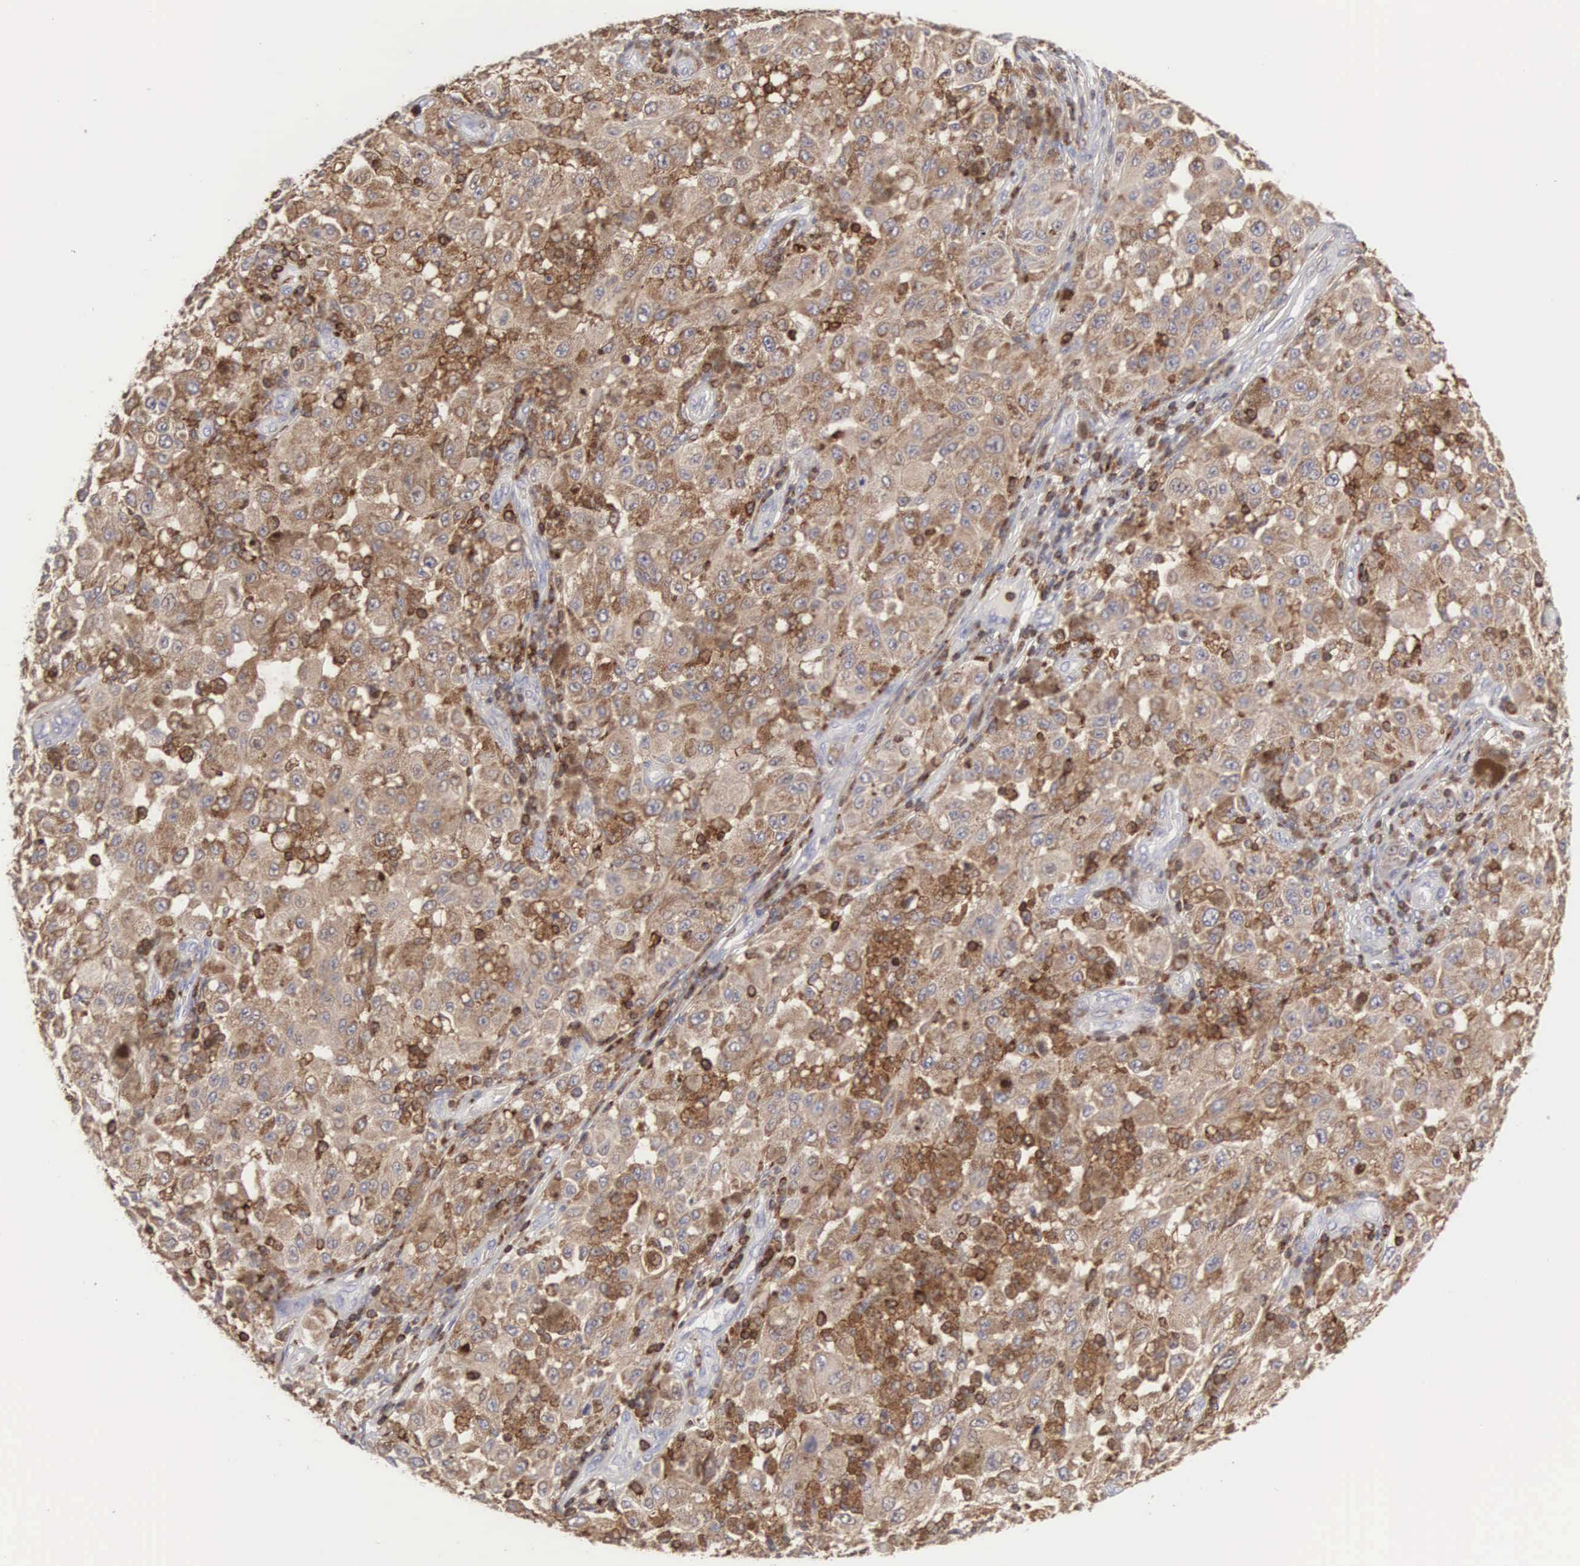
{"staining": {"intensity": "moderate", "quantity": ">75%", "location": "cytoplasmic/membranous"}, "tissue": "melanoma", "cell_type": "Tumor cells", "image_type": "cancer", "snomed": [{"axis": "morphology", "description": "Malignant melanoma, NOS"}, {"axis": "topography", "description": "Skin"}], "caption": "Tumor cells demonstrate medium levels of moderate cytoplasmic/membranous expression in approximately >75% of cells in human melanoma. Immunohistochemistry stains the protein in brown and the nuclei are stained blue.", "gene": "SH3BP1", "patient": {"sex": "female", "age": 64}}